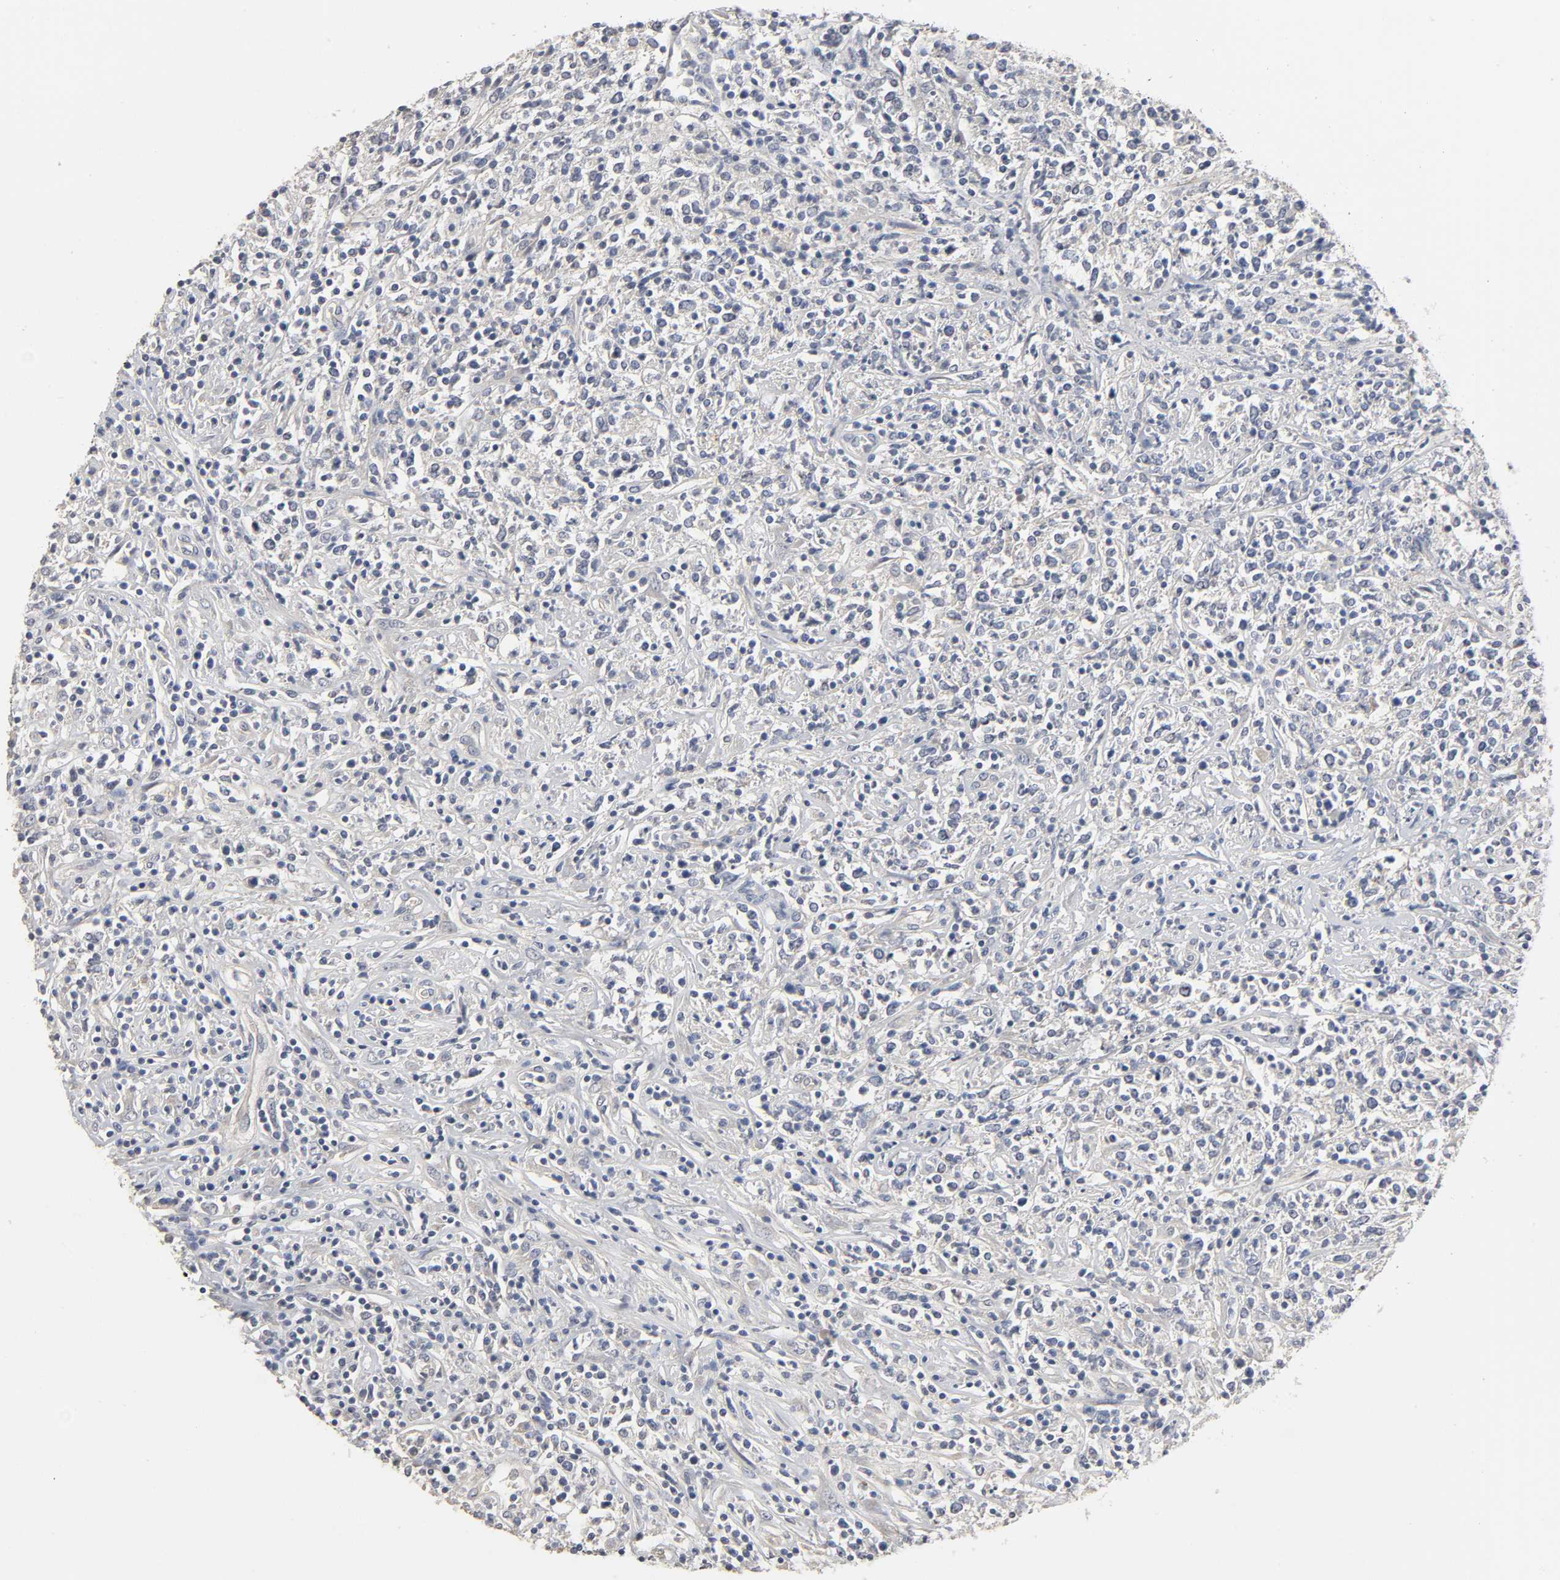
{"staining": {"intensity": "negative", "quantity": "none", "location": "none"}, "tissue": "lymphoma", "cell_type": "Tumor cells", "image_type": "cancer", "snomed": [{"axis": "morphology", "description": "Malignant lymphoma, non-Hodgkin's type, High grade"}, {"axis": "topography", "description": "Lymph node"}], "caption": "Tumor cells show no significant expression in lymphoma.", "gene": "SLC10A2", "patient": {"sex": "female", "age": 84}}